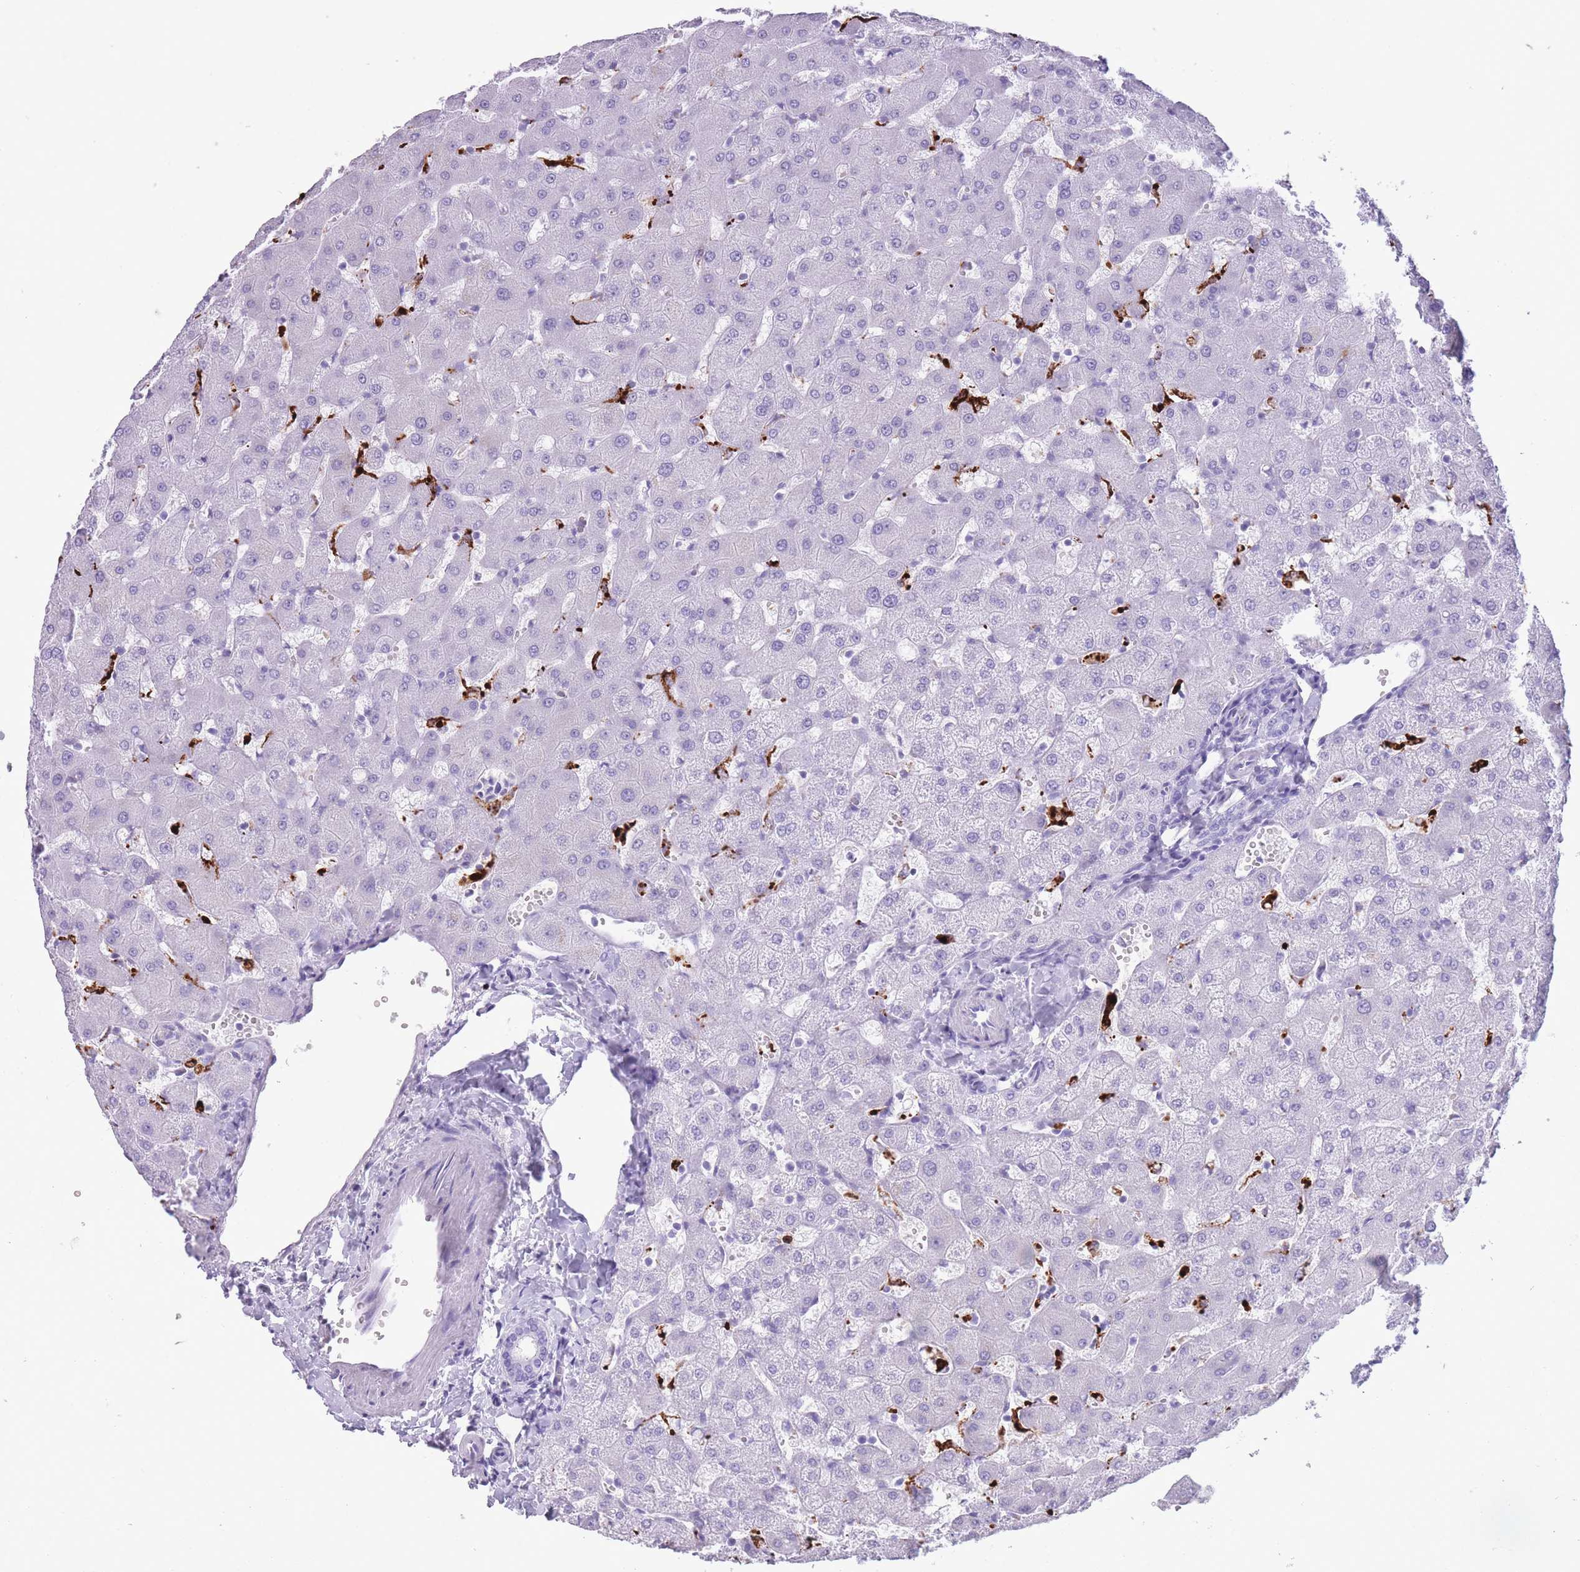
{"staining": {"intensity": "negative", "quantity": "none", "location": "none"}, "tissue": "liver", "cell_type": "Cholangiocytes", "image_type": "normal", "snomed": [{"axis": "morphology", "description": "Normal tissue, NOS"}, {"axis": "topography", "description": "Liver"}], "caption": "Immunohistochemical staining of normal human liver demonstrates no significant positivity in cholangiocytes.", "gene": "OR4F16", "patient": {"sex": "female", "age": 63}}